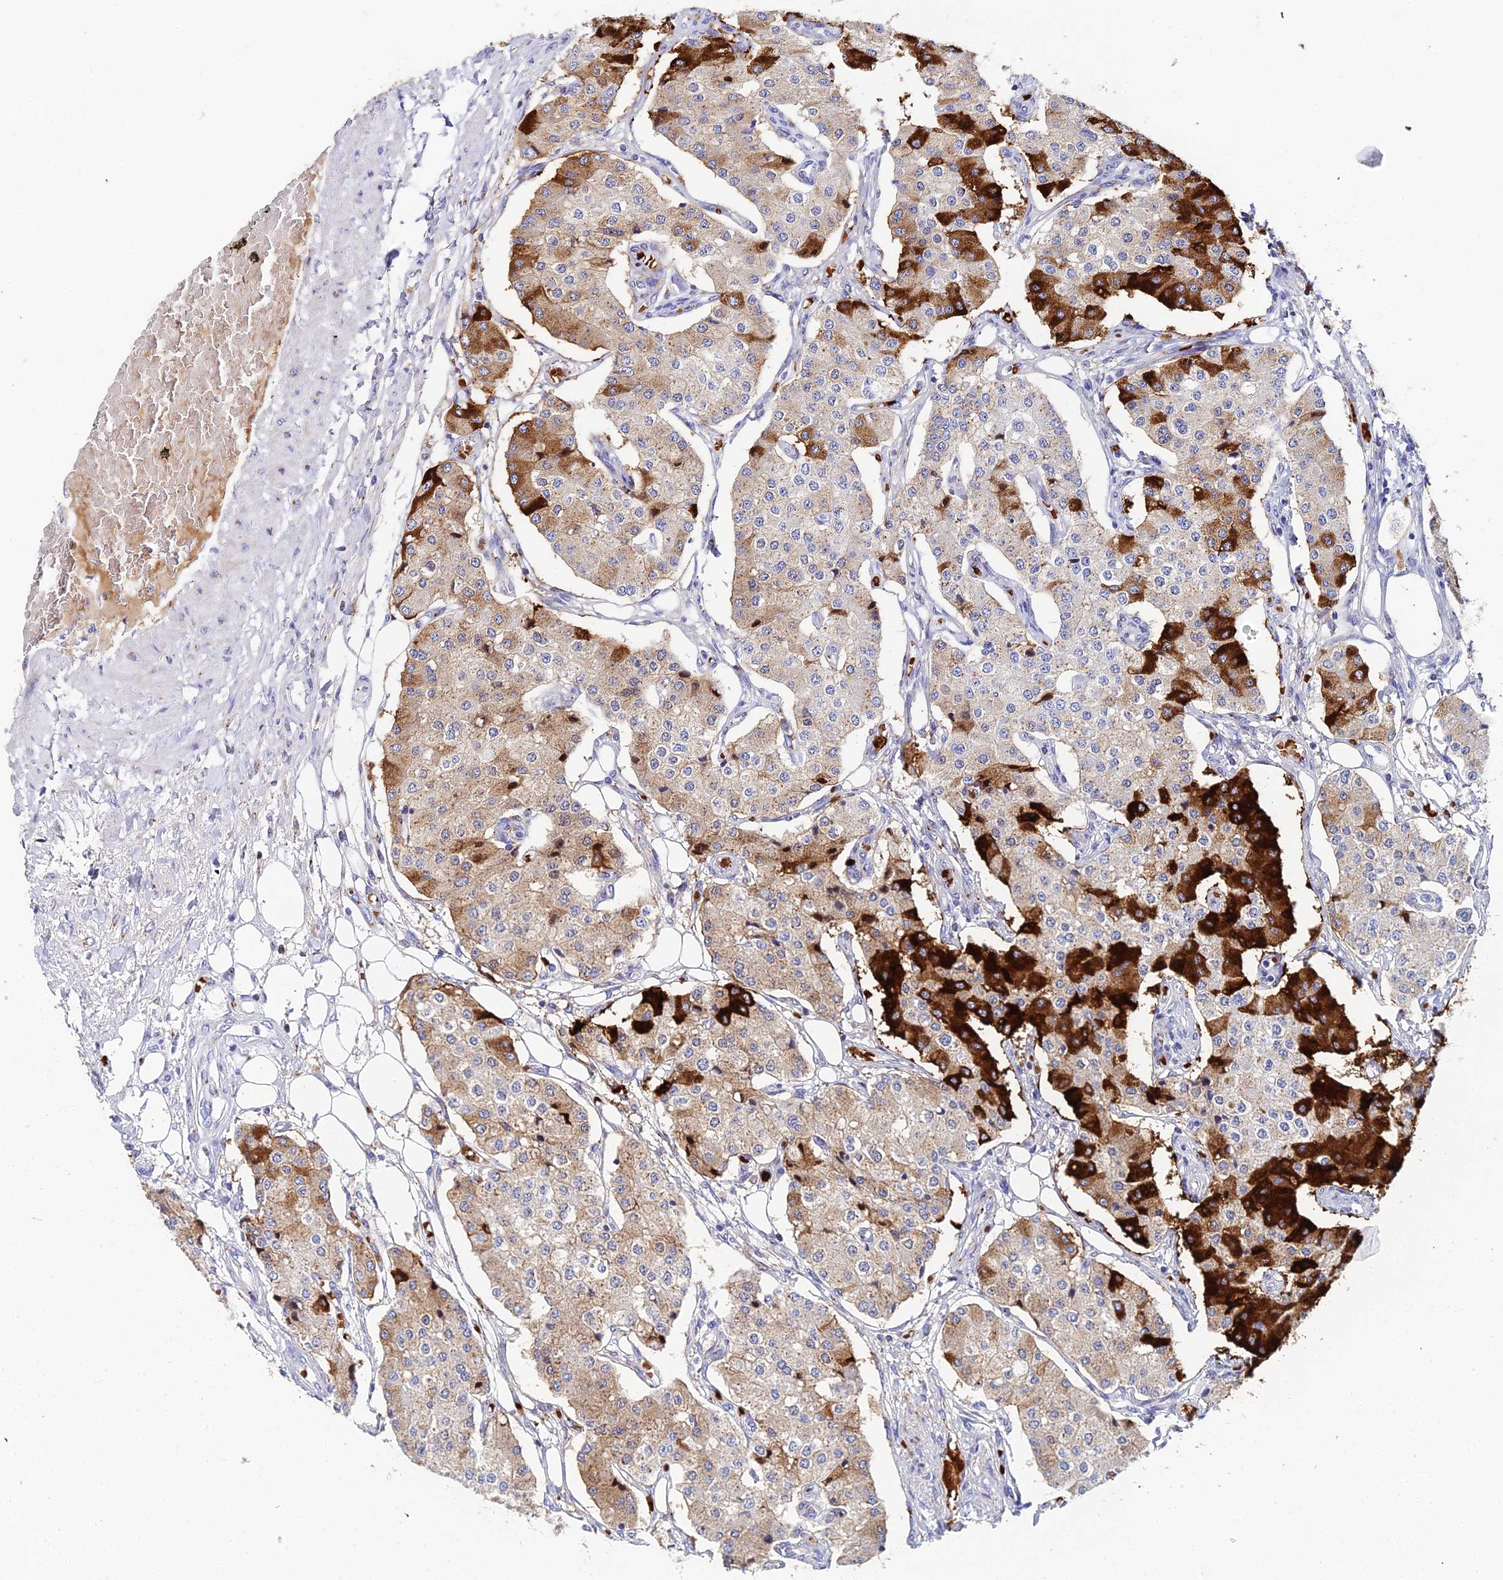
{"staining": {"intensity": "strong", "quantity": "25%-75%", "location": "cytoplasmic/membranous"}, "tissue": "carcinoid", "cell_type": "Tumor cells", "image_type": "cancer", "snomed": [{"axis": "morphology", "description": "Carcinoid, malignant, NOS"}, {"axis": "topography", "description": "Colon"}], "caption": "IHC micrograph of carcinoid stained for a protein (brown), which reveals high levels of strong cytoplasmic/membranous expression in approximately 25%-75% of tumor cells.", "gene": "ENSG00000268674", "patient": {"sex": "female", "age": 52}}